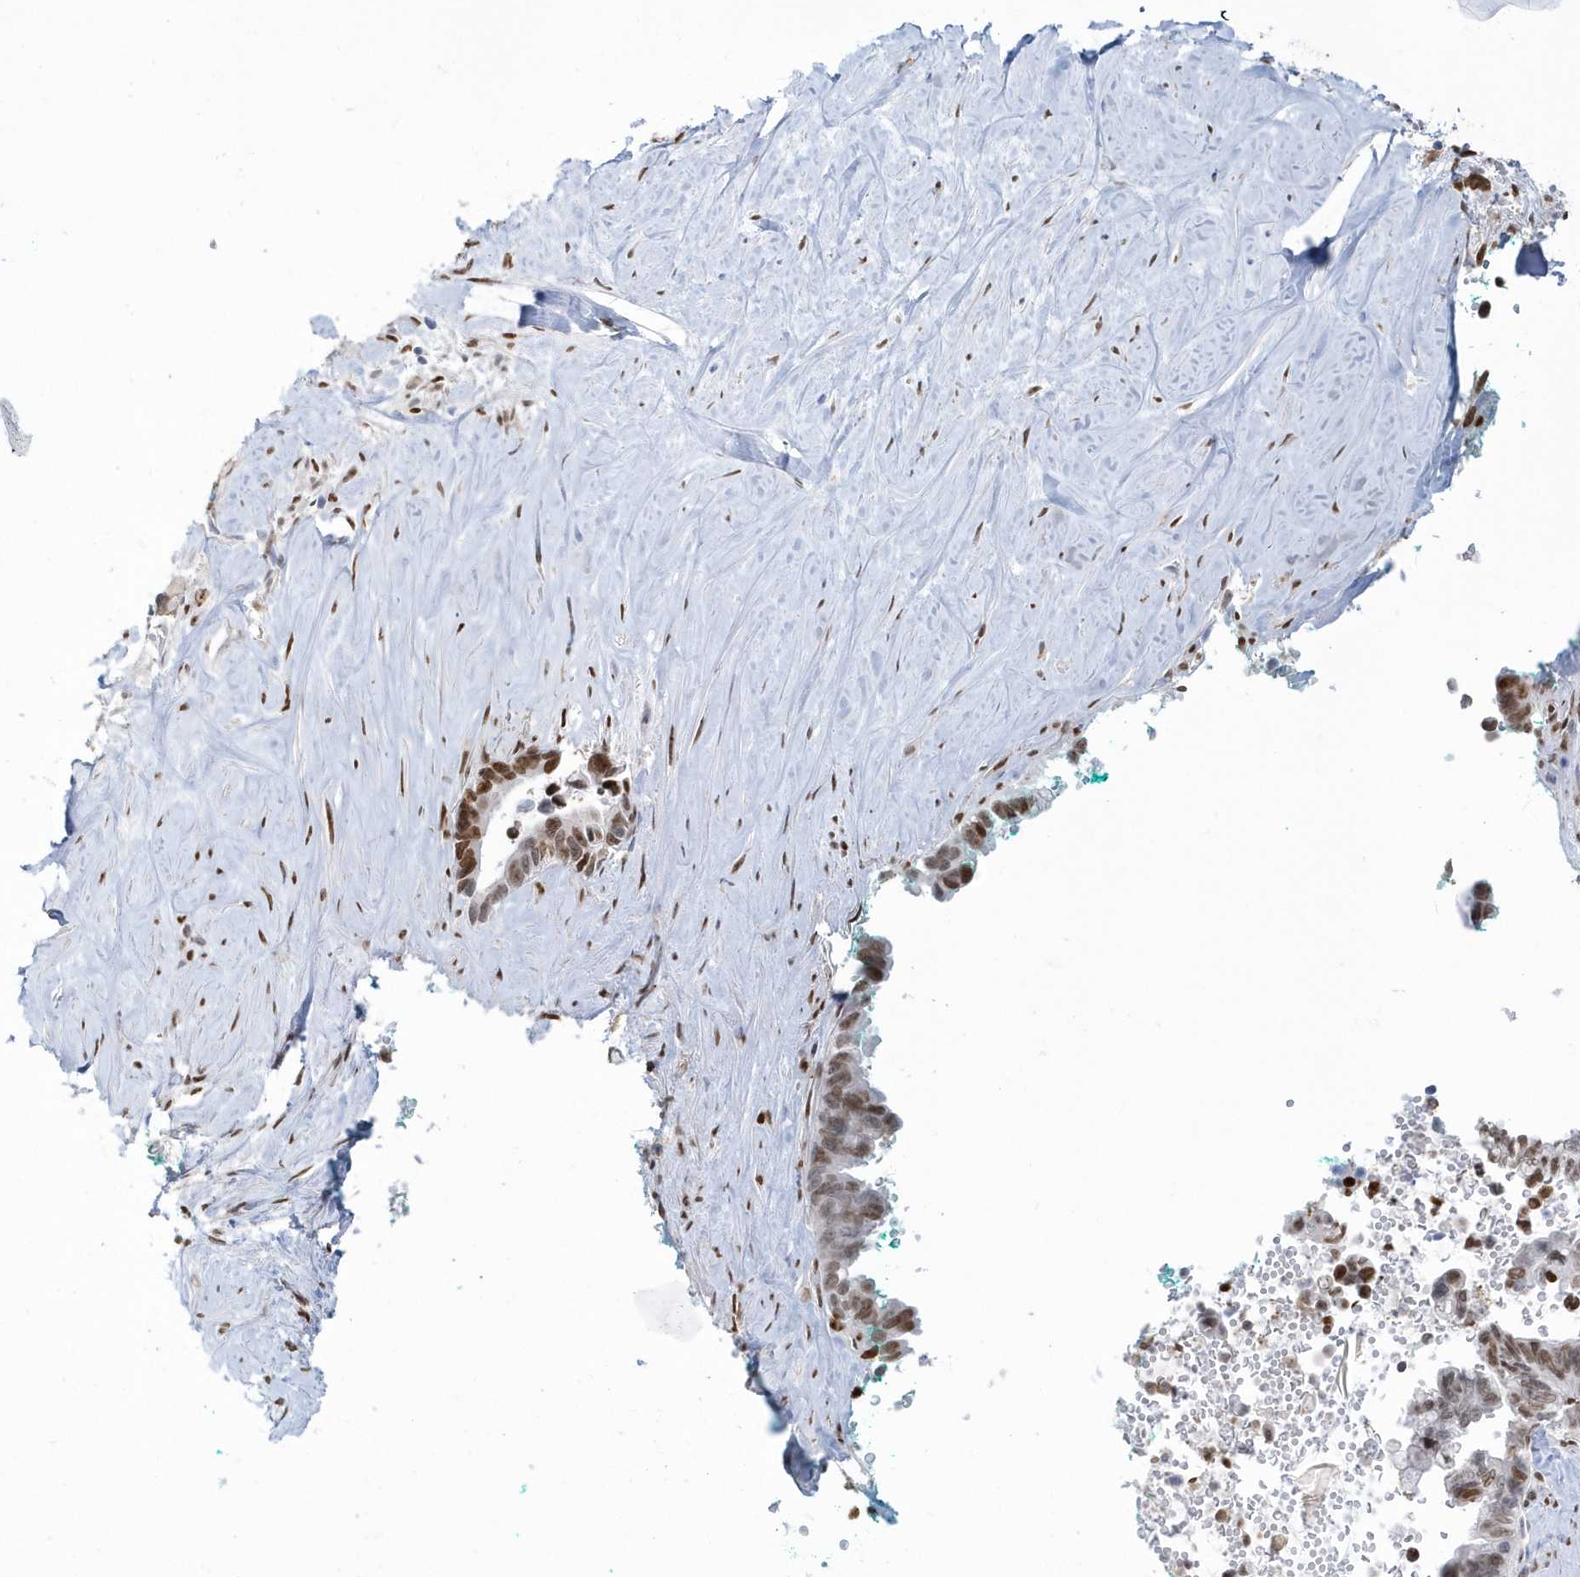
{"staining": {"intensity": "moderate", "quantity": ">75%", "location": "nuclear"}, "tissue": "pancreatic cancer", "cell_type": "Tumor cells", "image_type": "cancer", "snomed": [{"axis": "morphology", "description": "Adenocarcinoma, NOS"}, {"axis": "topography", "description": "Pancreas"}], "caption": "Immunohistochemical staining of human pancreatic adenocarcinoma reveals moderate nuclear protein positivity in about >75% of tumor cells.", "gene": "MACROH2A2", "patient": {"sex": "female", "age": 72}}